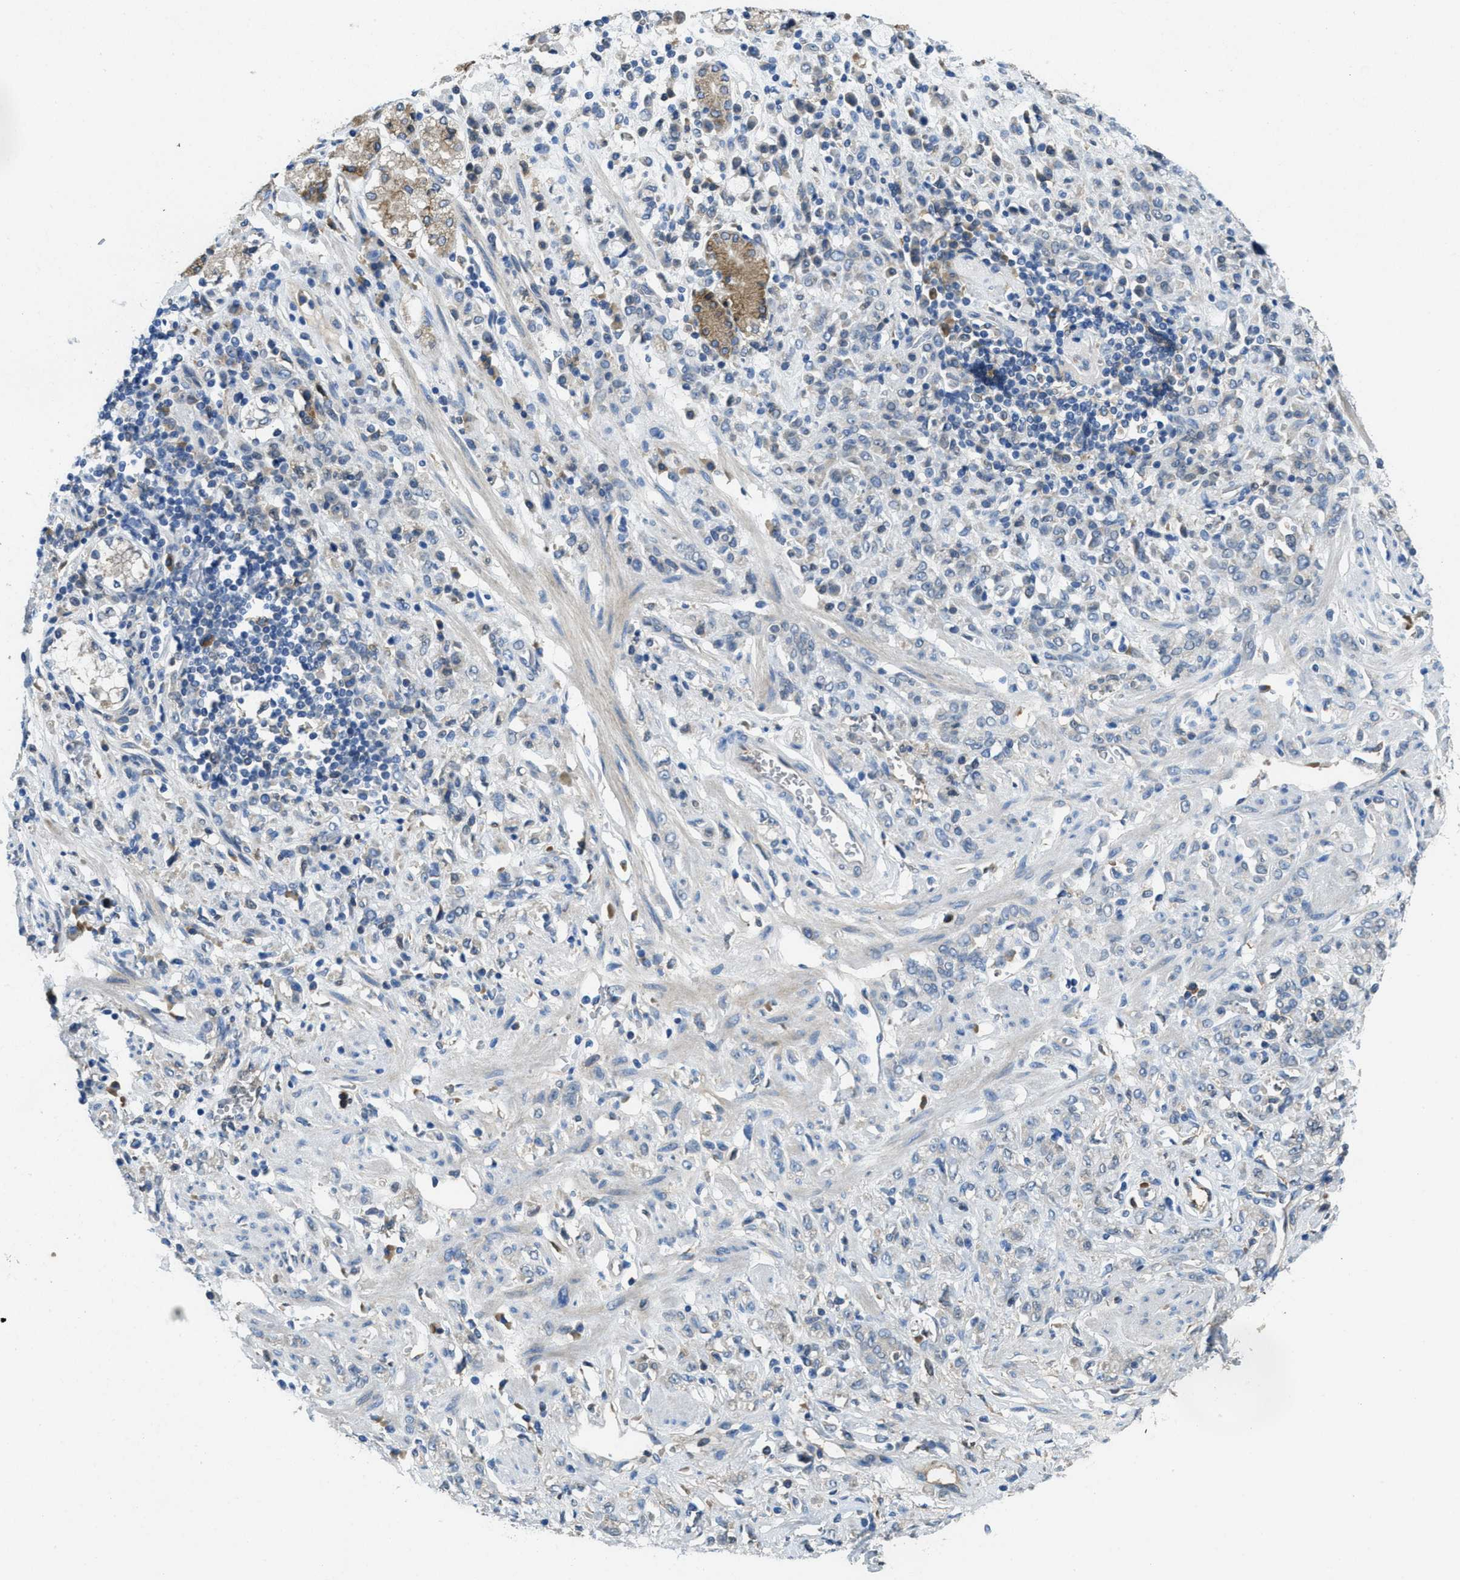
{"staining": {"intensity": "moderate", "quantity": "<25%", "location": "cytoplasmic/membranous"}, "tissue": "stomach cancer", "cell_type": "Tumor cells", "image_type": "cancer", "snomed": [{"axis": "morphology", "description": "Normal tissue, NOS"}, {"axis": "morphology", "description": "Adenocarcinoma, NOS"}, {"axis": "topography", "description": "Stomach"}], "caption": "Approximately <25% of tumor cells in human stomach adenocarcinoma reveal moderate cytoplasmic/membranous protein positivity as visualized by brown immunohistochemical staining.", "gene": "MPDU1", "patient": {"sex": "male", "age": 82}}